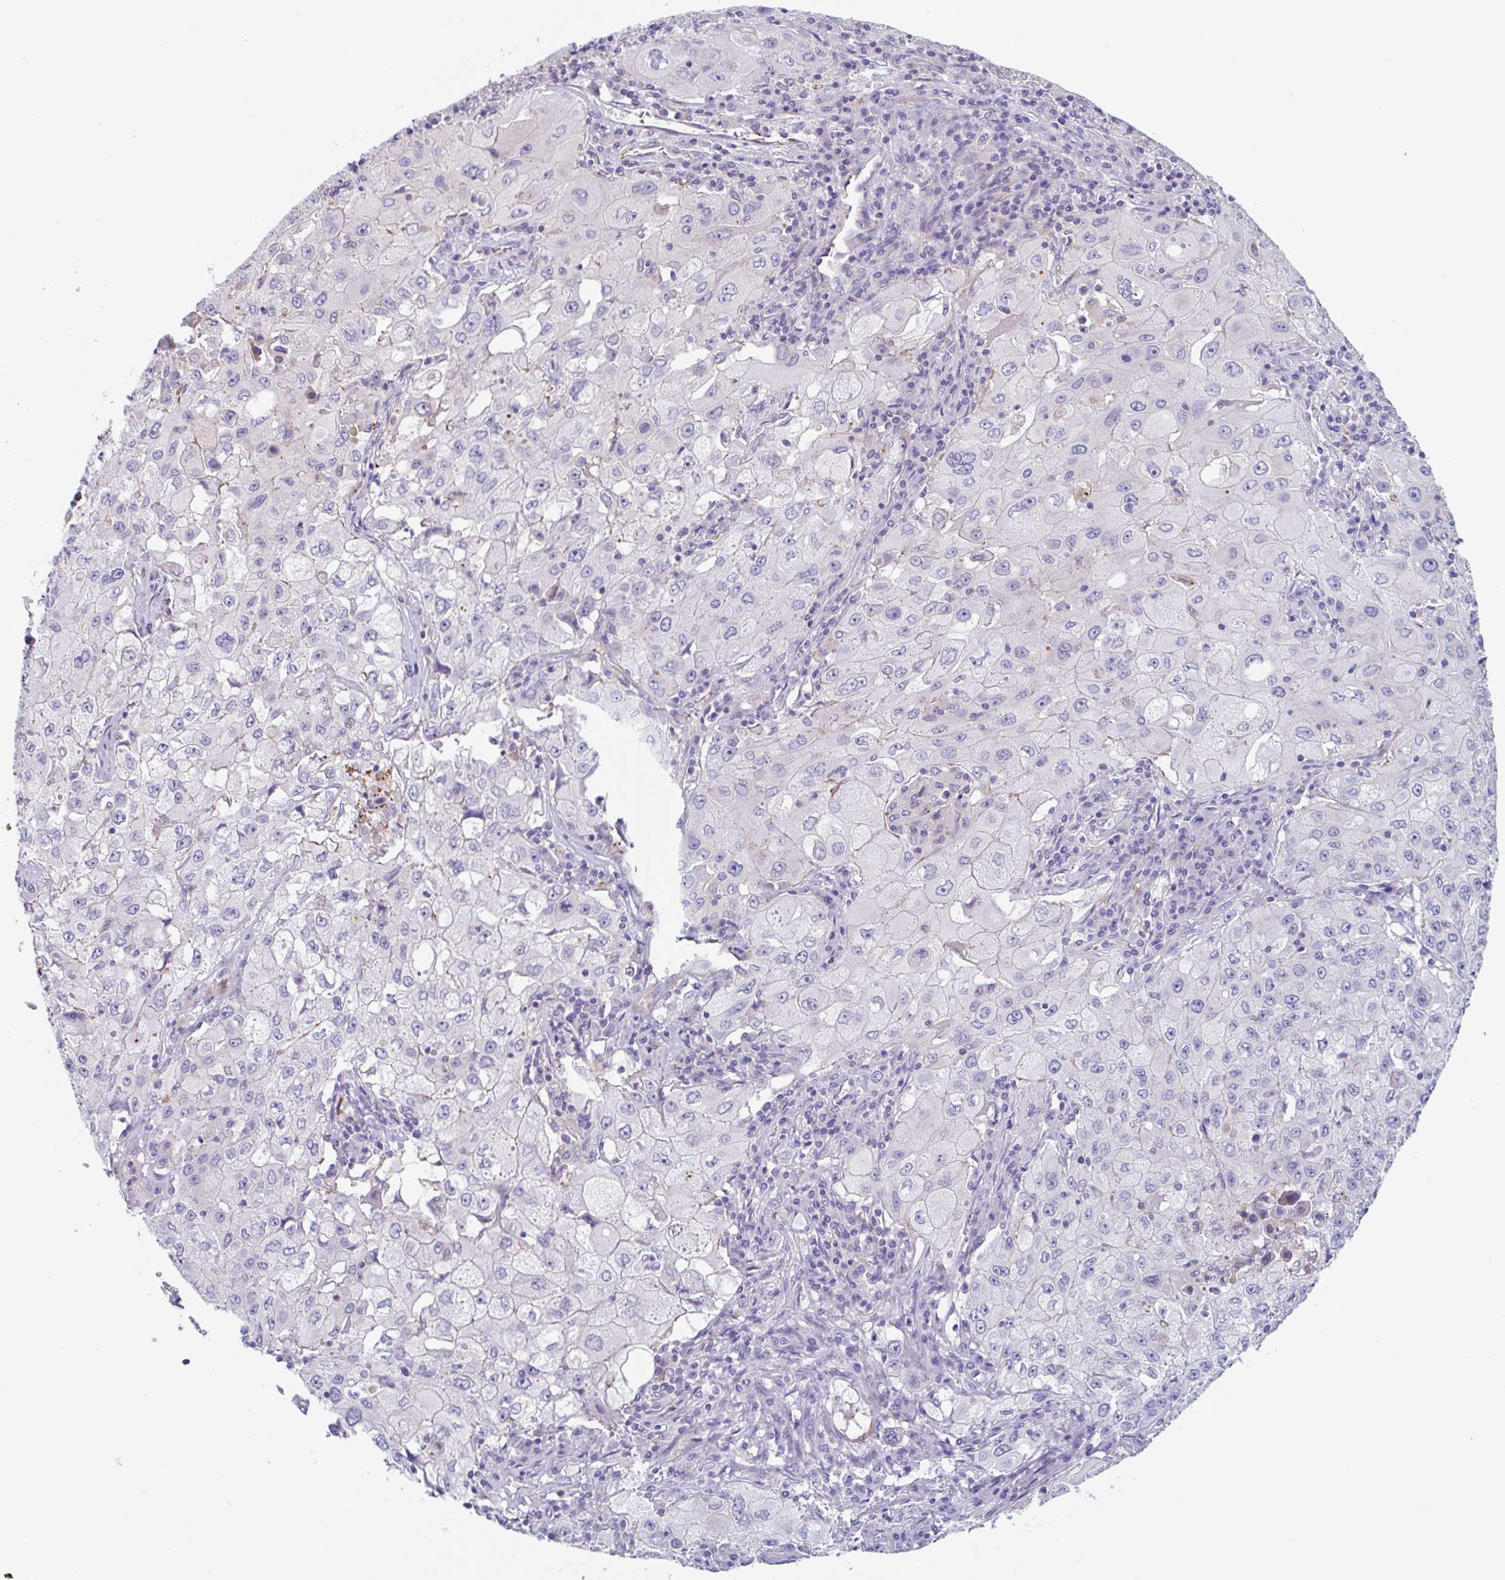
{"staining": {"intensity": "negative", "quantity": "none", "location": "none"}, "tissue": "lung cancer", "cell_type": "Tumor cells", "image_type": "cancer", "snomed": [{"axis": "morphology", "description": "Squamous cell carcinoma, NOS"}, {"axis": "topography", "description": "Lung"}], "caption": "DAB (3,3'-diaminobenzidine) immunohistochemical staining of lung cancer displays no significant positivity in tumor cells. (DAB immunohistochemistry (IHC) visualized using brightfield microscopy, high magnification).", "gene": "LENG9", "patient": {"sex": "male", "age": 63}}